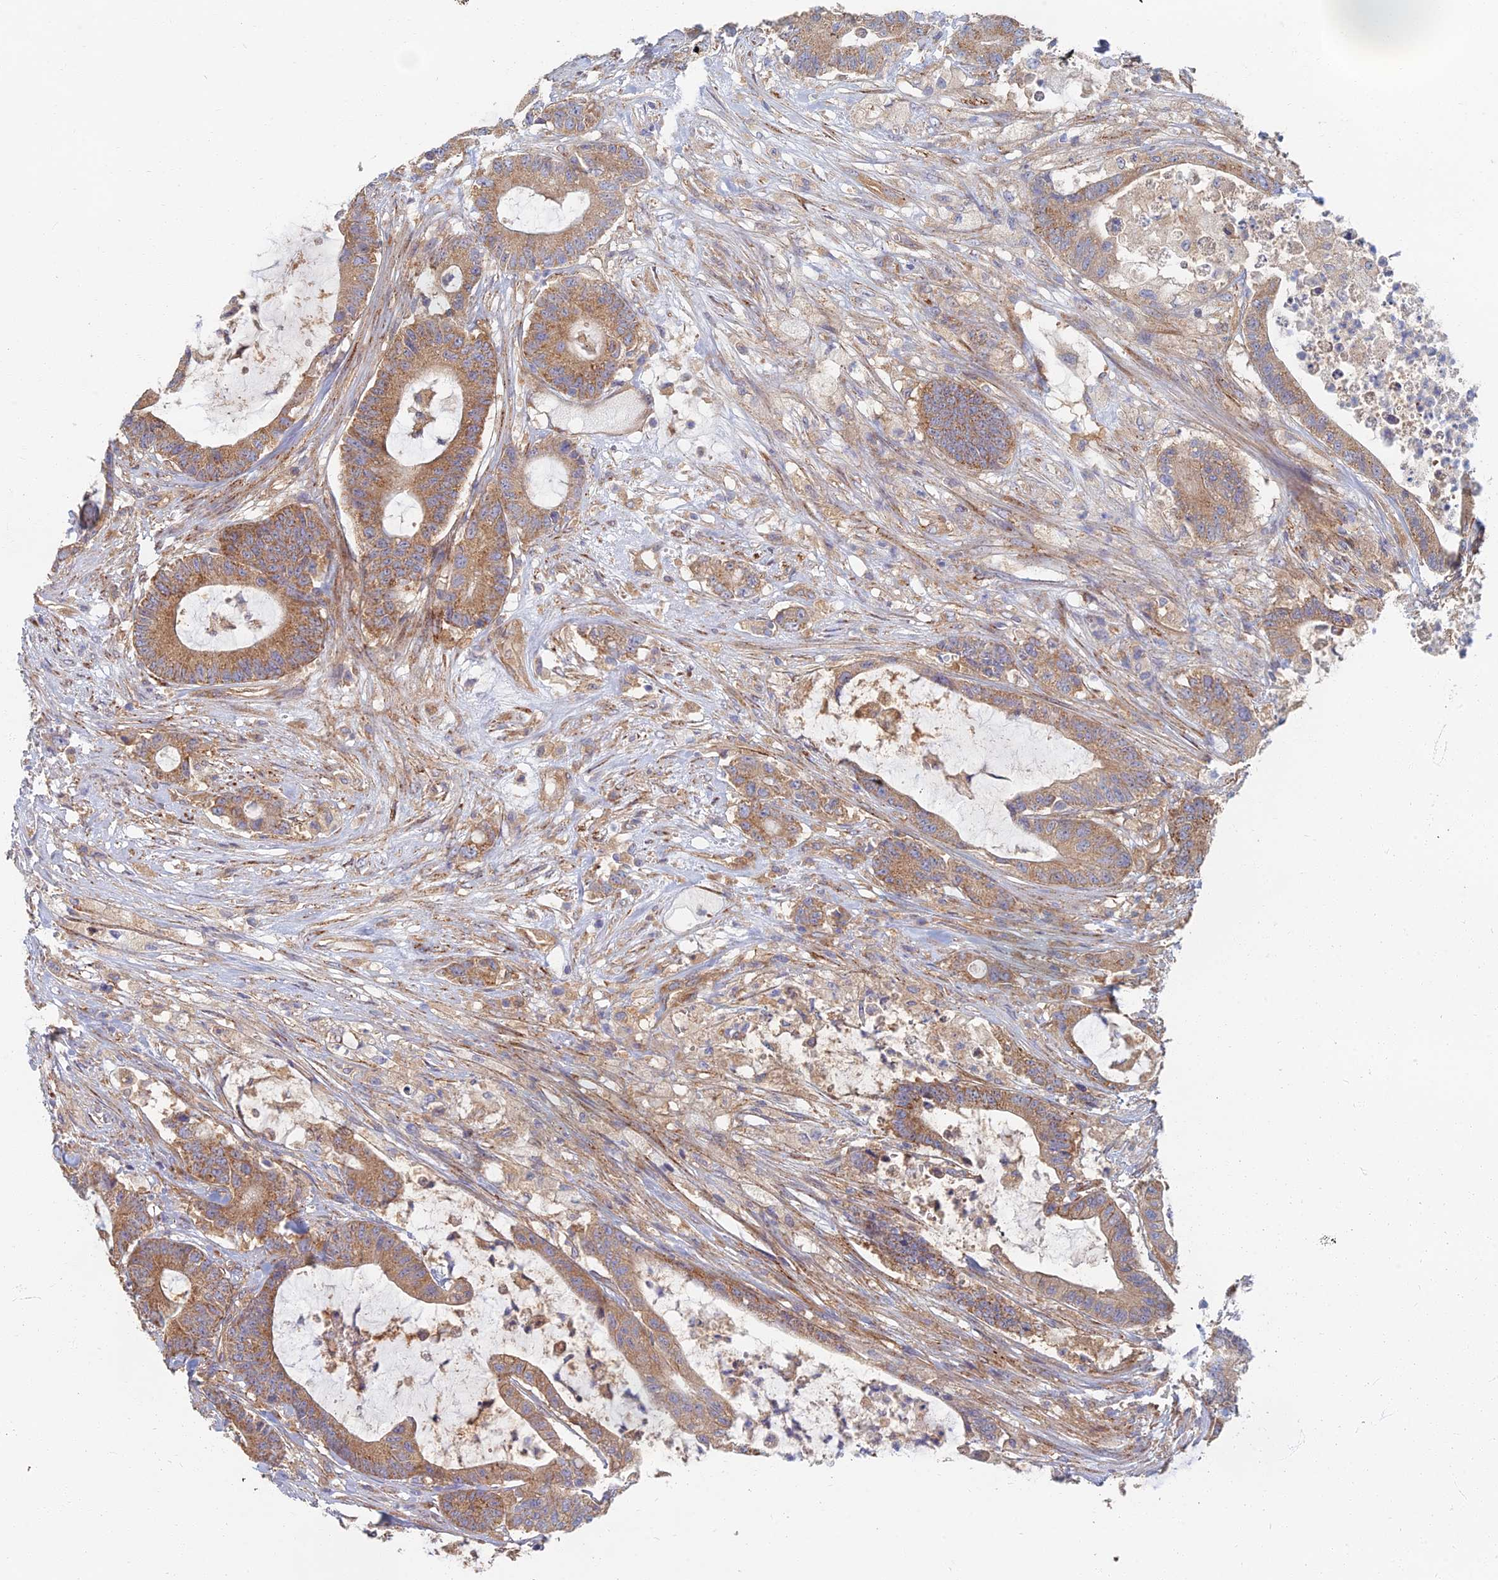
{"staining": {"intensity": "moderate", "quantity": ">75%", "location": "cytoplasmic/membranous"}, "tissue": "colorectal cancer", "cell_type": "Tumor cells", "image_type": "cancer", "snomed": [{"axis": "morphology", "description": "Adenocarcinoma, NOS"}, {"axis": "topography", "description": "Colon"}], "caption": "Moderate cytoplasmic/membranous protein staining is seen in about >75% of tumor cells in colorectal cancer. (IHC, brightfield microscopy, high magnification).", "gene": "RBSN", "patient": {"sex": "female", "age": 84}}